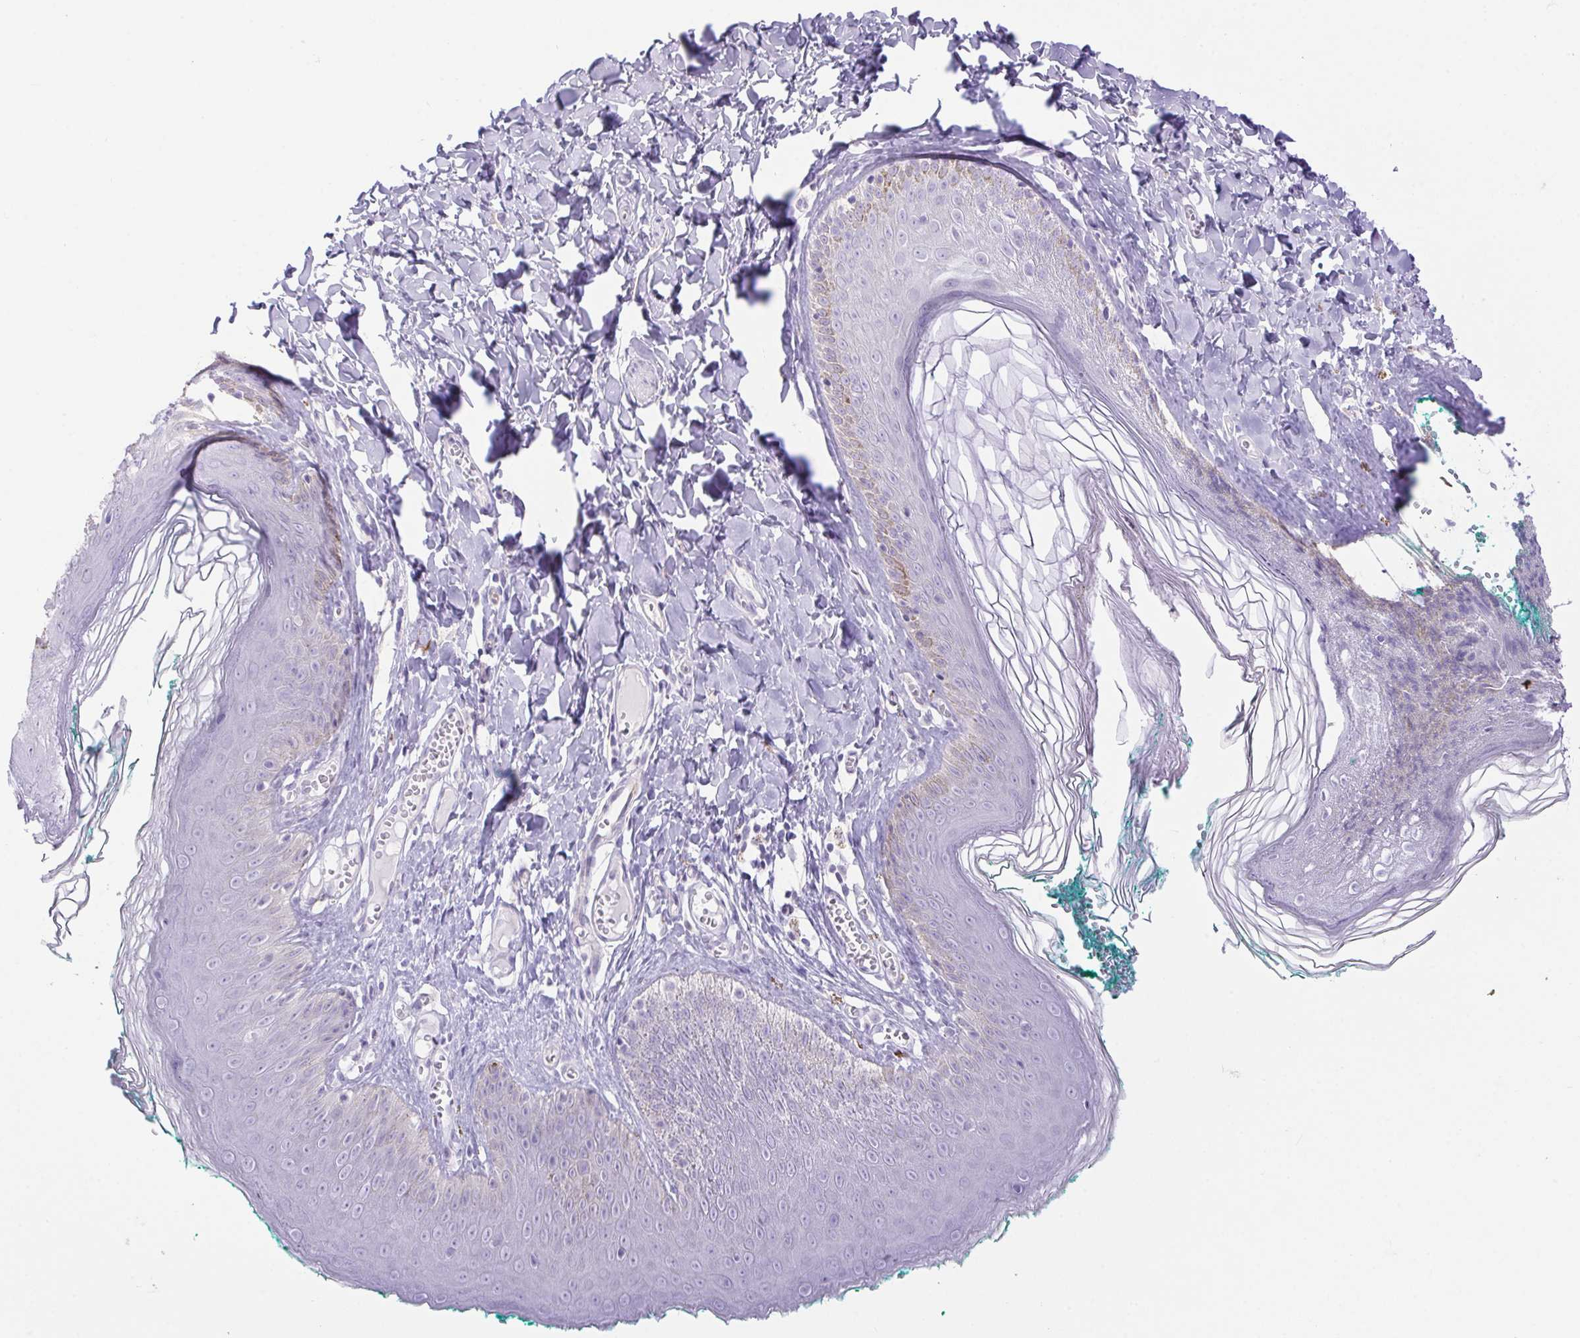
{"staining": {"intensity": "negative", "quantity": "none", "location": "none"}, "tissue": "skin", "cell_type": "Epidermal cells", "image_type": "normal", "snomed": [{"axis": "morphology", "description": "Normal tissue, NOS"}, {"axis": "topography", "description": "Vulva"}, {"axis": "topography", "description": "Peripheral nerve tissue"}], "caption": "This is an IHC histopathology image of unremarkable skin. There is no expression in epidermal cells.", "gene": "ERP27", "patient": {"sex": "female", "age": 66}}